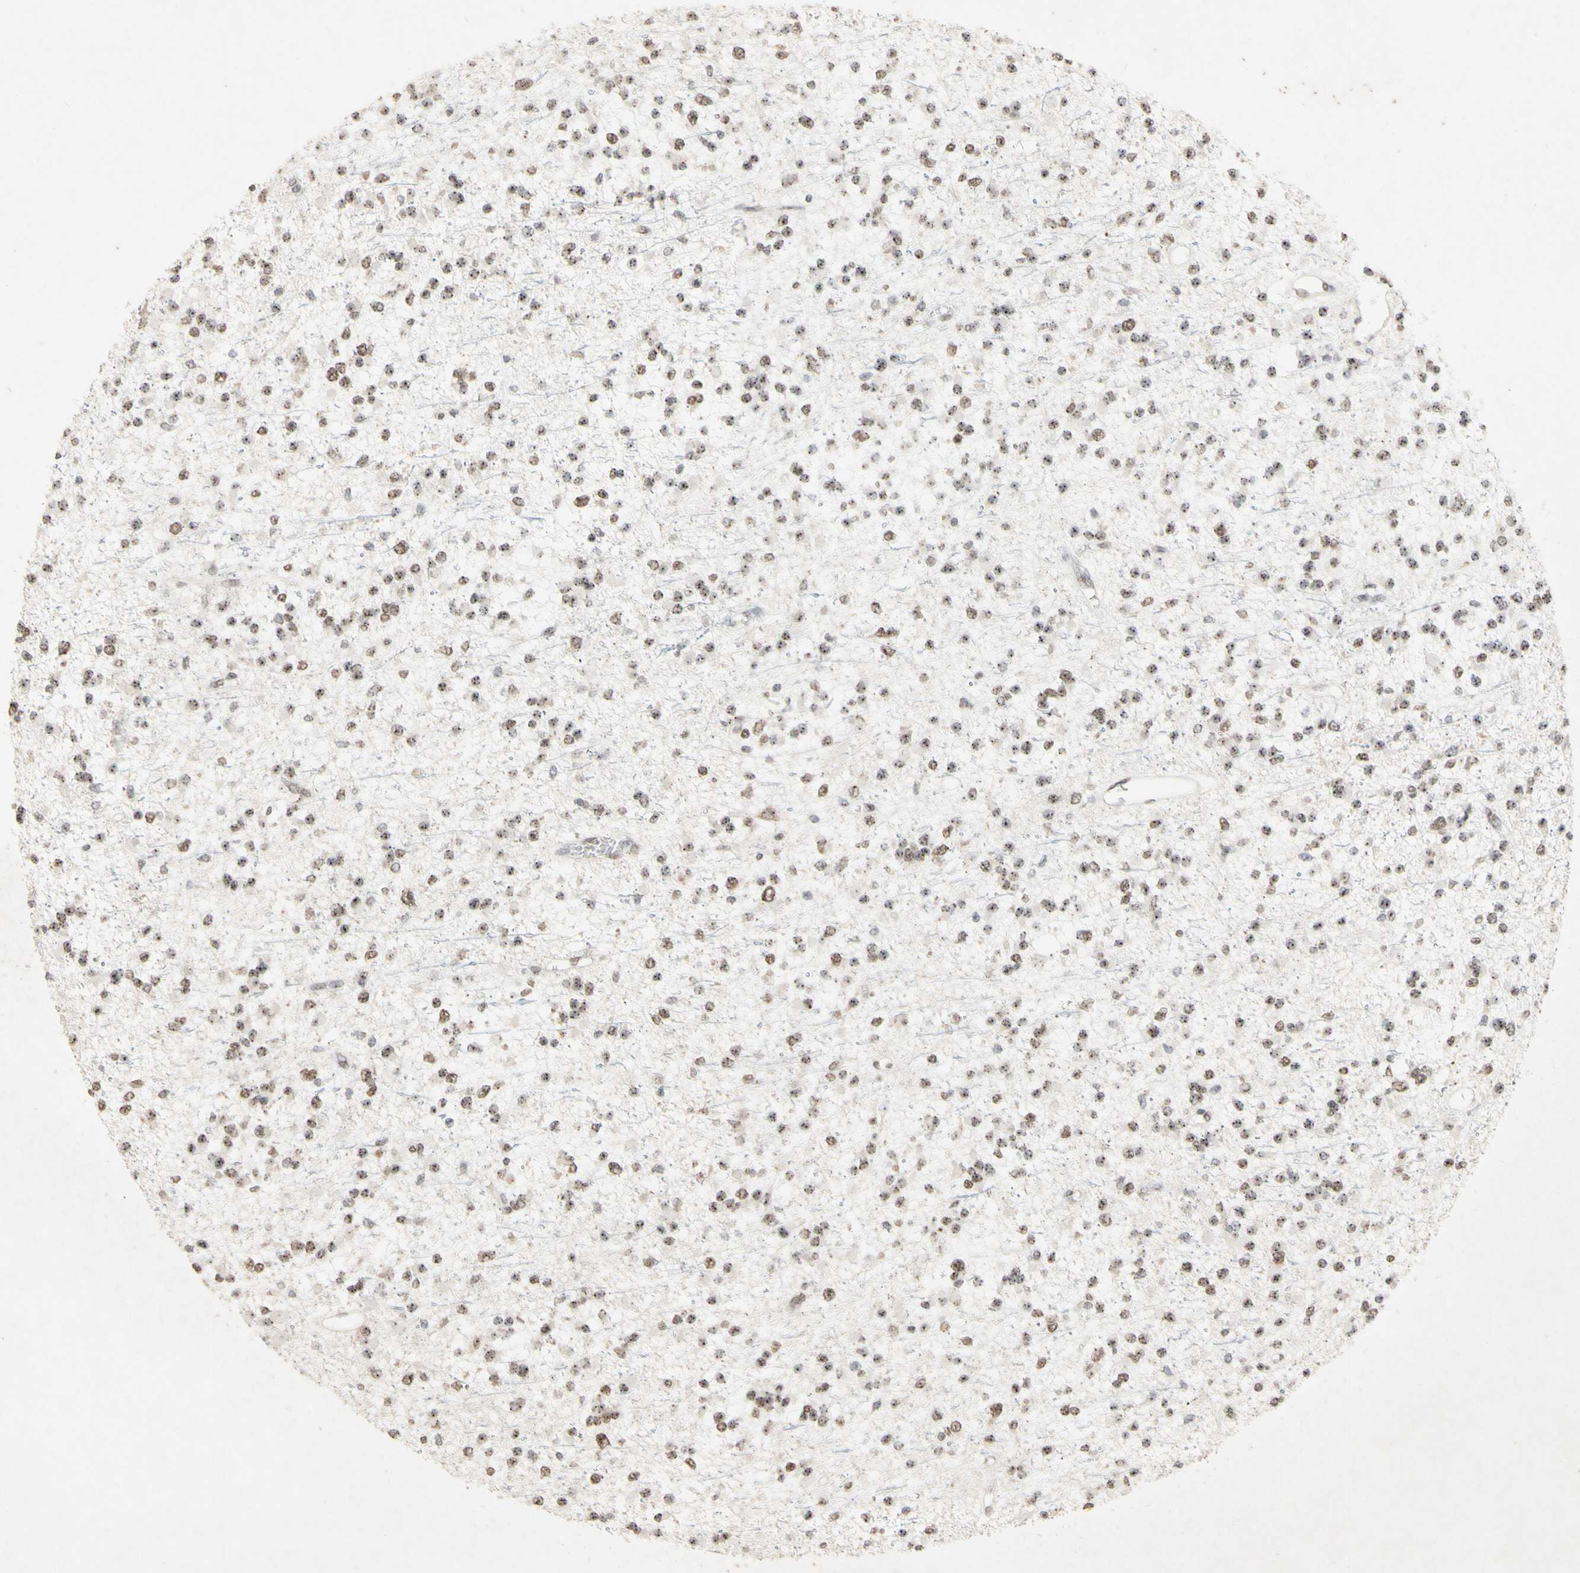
{"staining": {"intensity": "weak", "quantity": "25%-75%", "location": "nuclear"}, "tissue": "glioma", "cell_type": "Tumor cells", "image_type": "cancer", "snomed": [{"axis": "morphology", "description": "Glioma, malignant, Low grade"}, {"axis": "topography", "description": "Brain"}], "caption": "Human glioma stained with a brown dye reveals weak nuclear positive expression in about 25%-75% of tumor cells.", "gene": "CENPB", "patient": {"sex": "female", "age": 22}}